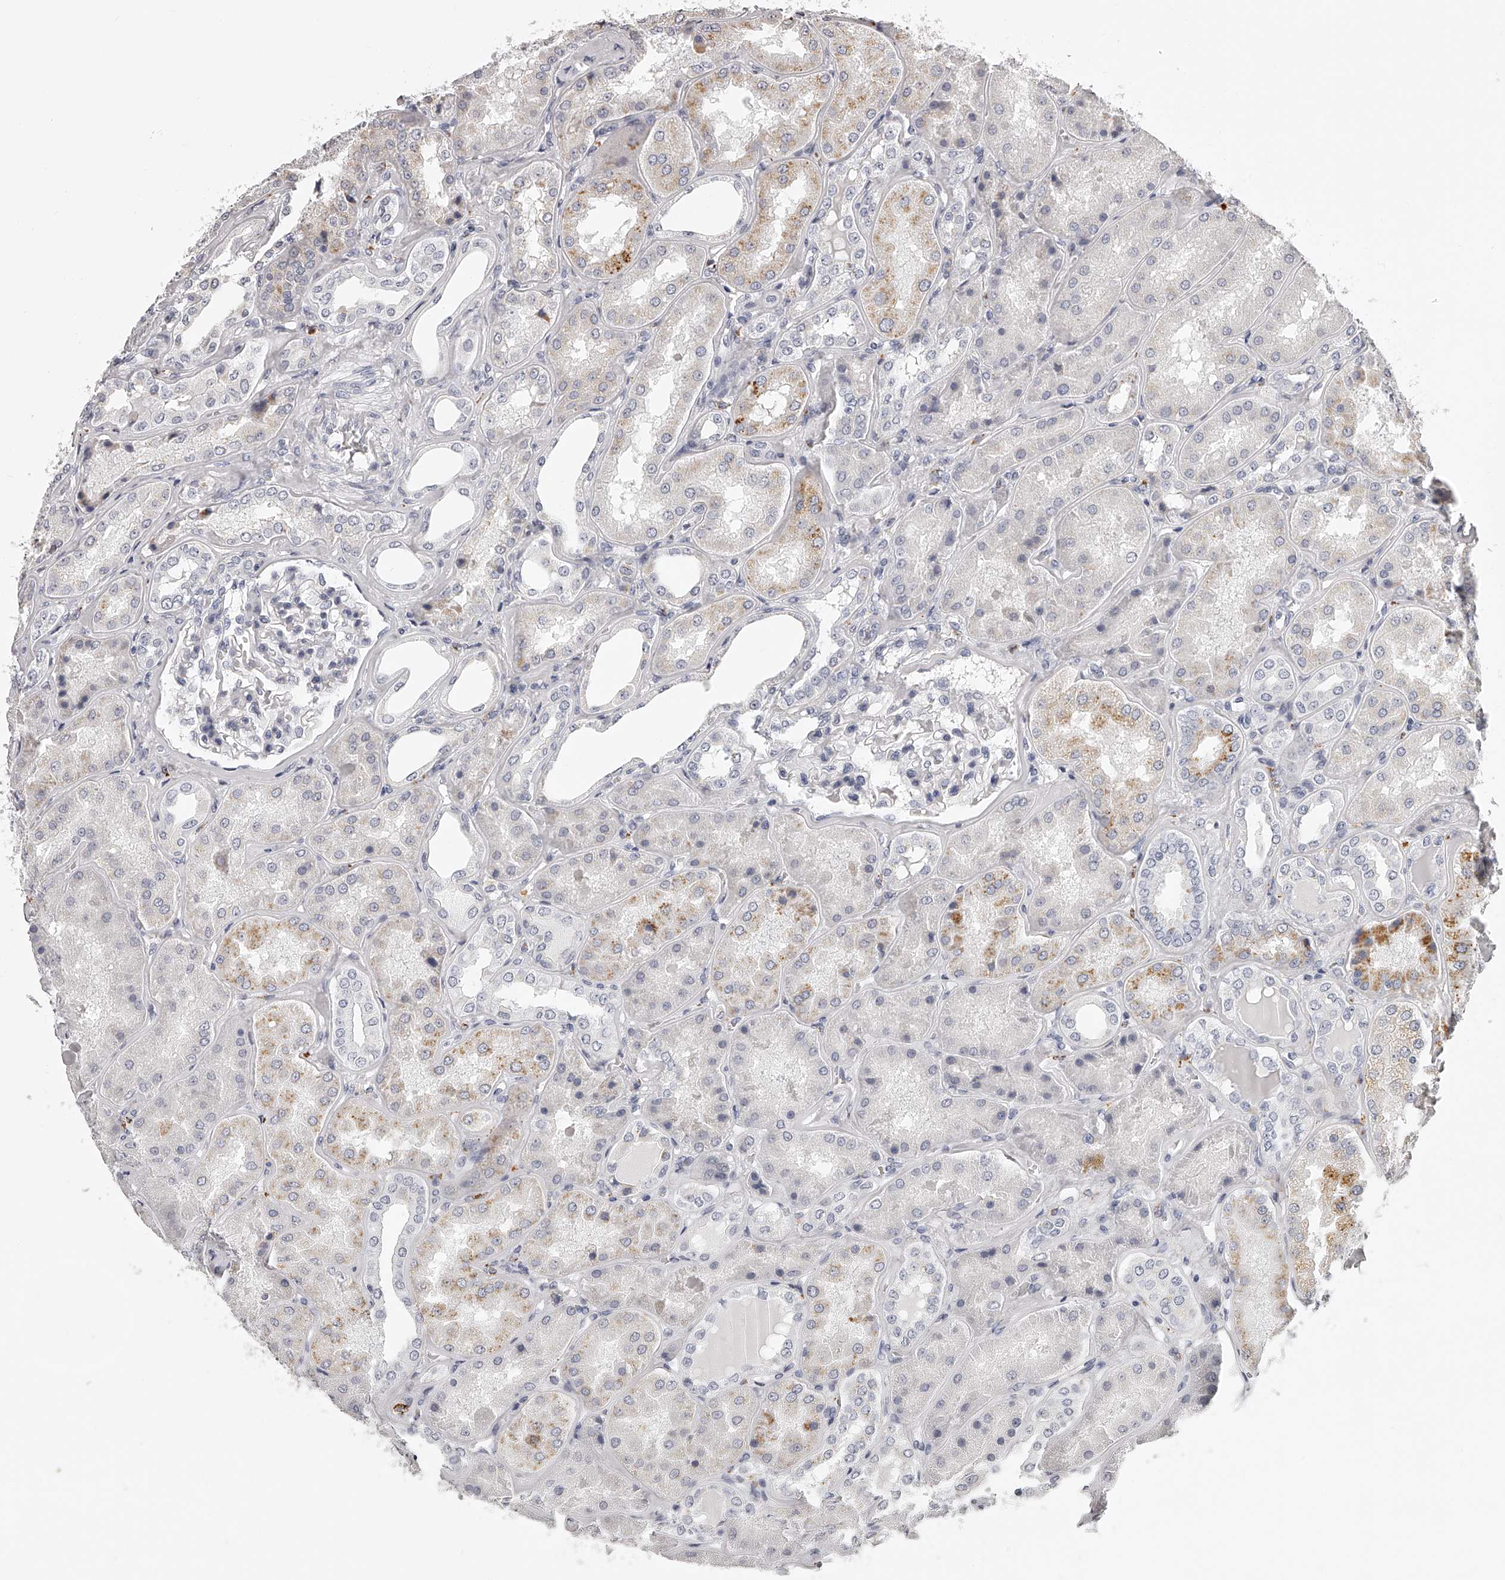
{"staining": {"intensity": "negative", "quantity": "none", "location": "none"}, "tissue": "kidney", "cell_type": "Cells in glomeruli", "image_type": "normal", "snomed": [{"axis": "morphology", "description": "Normal tissue, NOS"}, {"axis": "topography", "description": "Kidney"}], "caption": "The photomicrograph displays no staining of cells in glomeruli in benign kidney.", "gene": "DMRT1", "patient": {"sex": "female", "age": 56}}